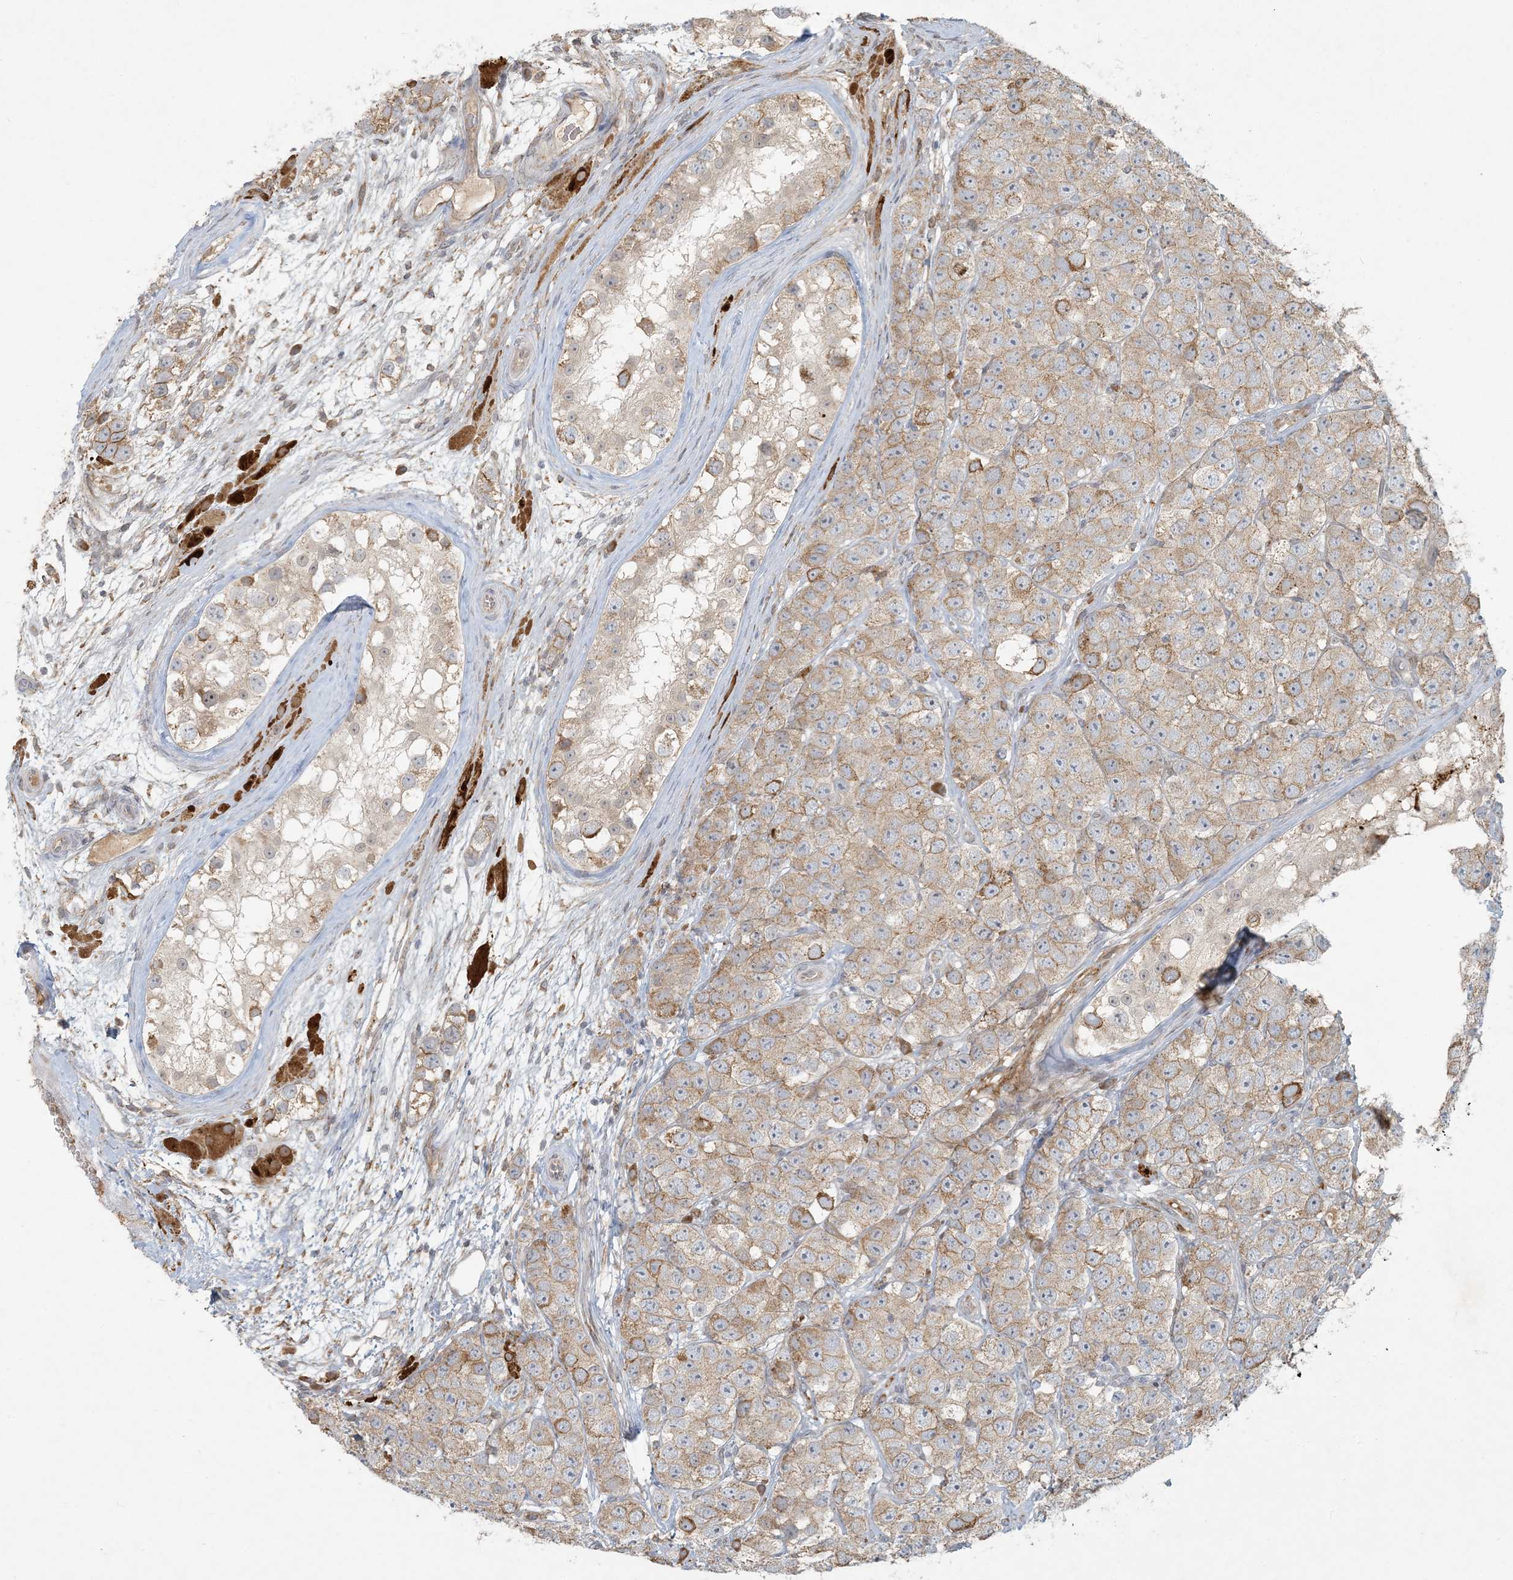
{"staining": {"intensity": "moderate", "quantity": "25%-75%", "location": "cytoplasmic/membranous"}, "tissue": "testis cancer", "cell_type": "Tumor cells", "image_type": "cancer", "snomed": [{"axis": "morphology", "description": "Seminoma, NOS"}, {"axis": "topography", "description": "Testis"}], "caption": "Immunohistochemical staining of human testis cancer demonstrates moderate cytoplasmic/membranous protein staining in approximately 25%-75% of tumor cells. The staining was performed using DAB to visualize the protein expression in brown, while the nuclei were stained in blue with hematoxylin (Magnification: 20x).", "gene": "HACL1", "patient": {"sex": "male", "age": 28}}